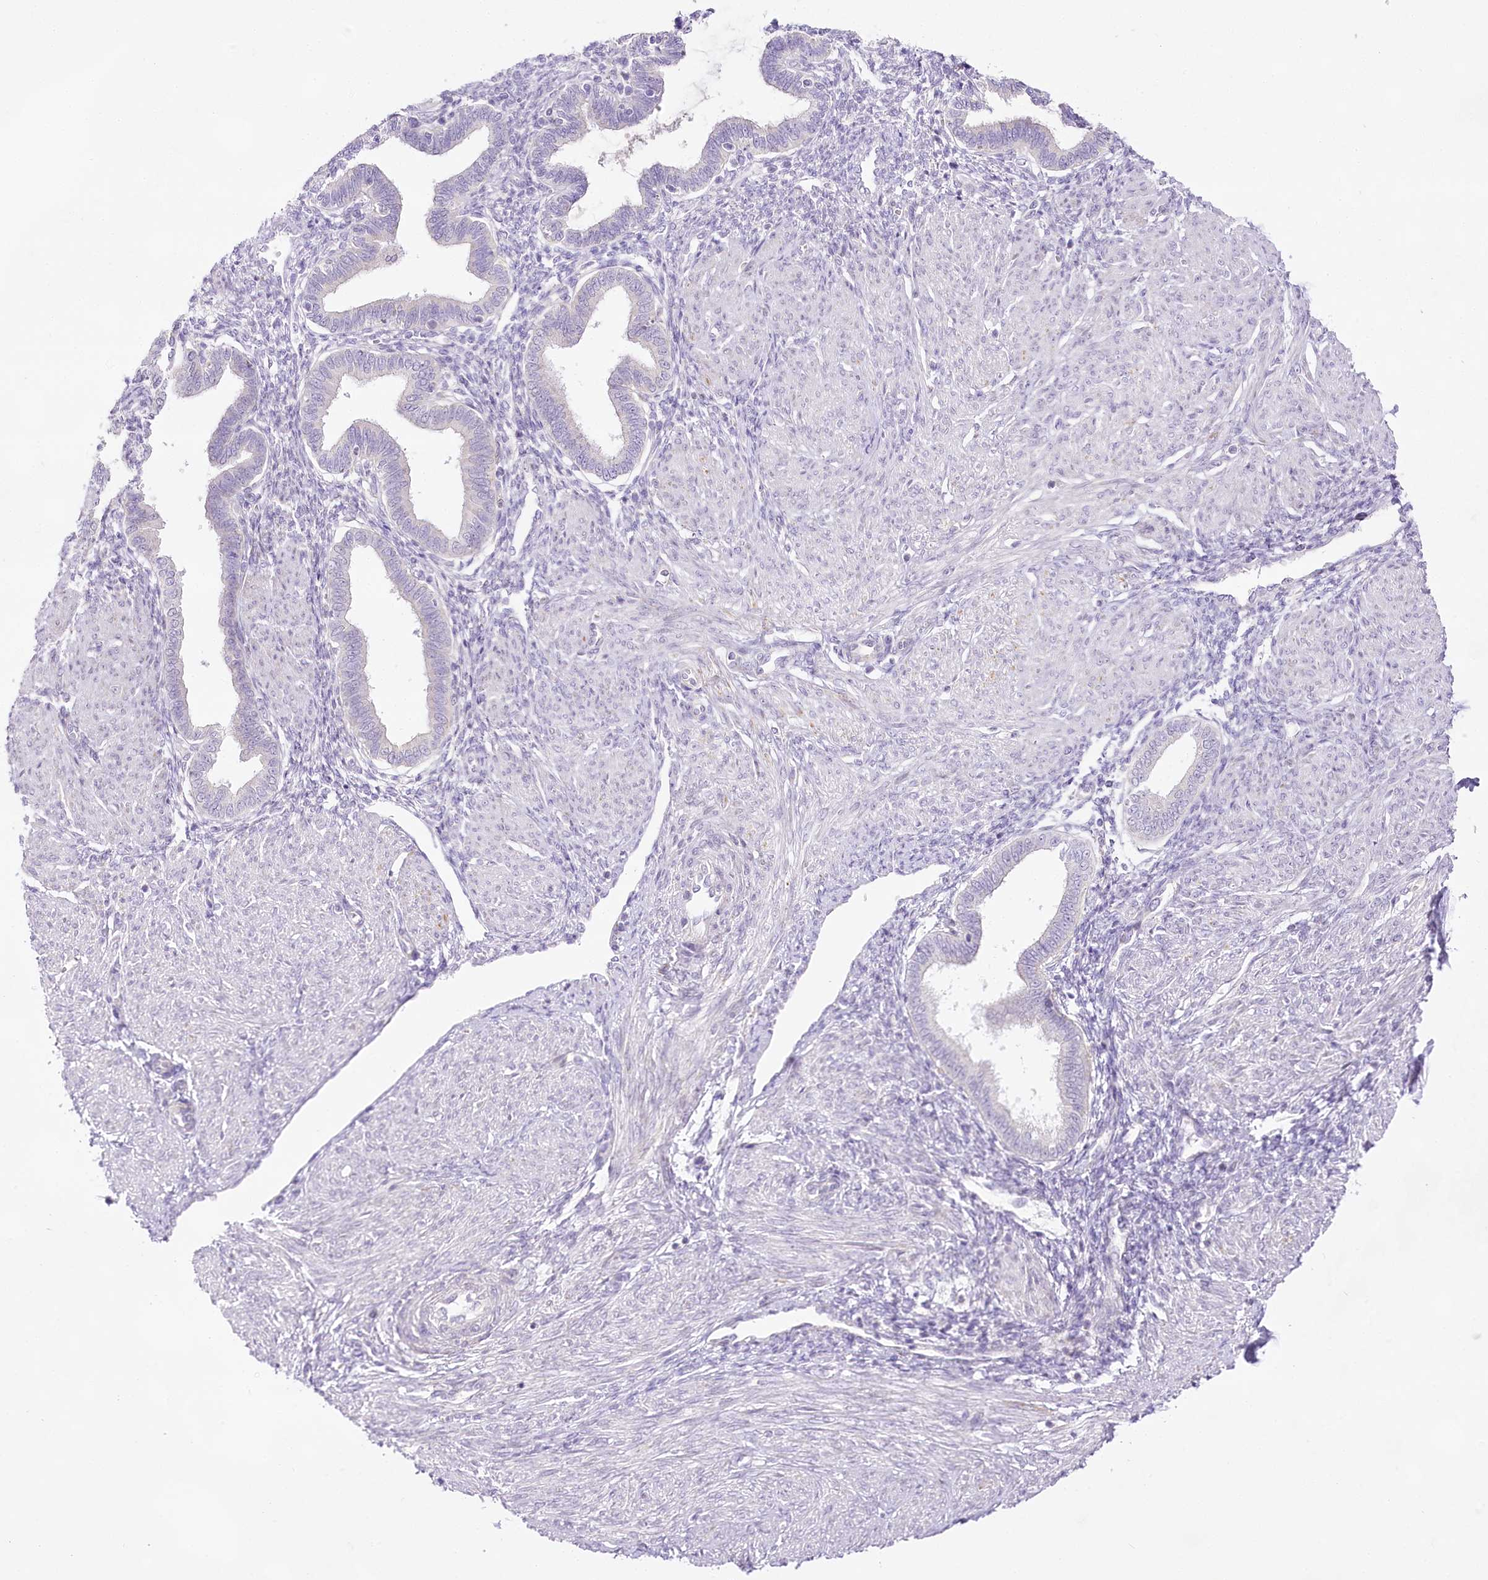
{"staining": {"intensity": "negative", "quantity": "none", "location": "none"}, "tissue": "endometrium", "cell_type": "Cells in endometrial stroma", "image_type": "normal", "snomed": [{"axis": "morphology", "description": "Normal tissue, NOS"}, {"axis": "topography", "description": "Endometrium"}], "caption": "Immunohistochemistry of unremarkable human endometrium demonstrates no expression in cells in endometrial stroma.", "gene": "CCDC30", "patient": {"sex": "female", "age": 53}}